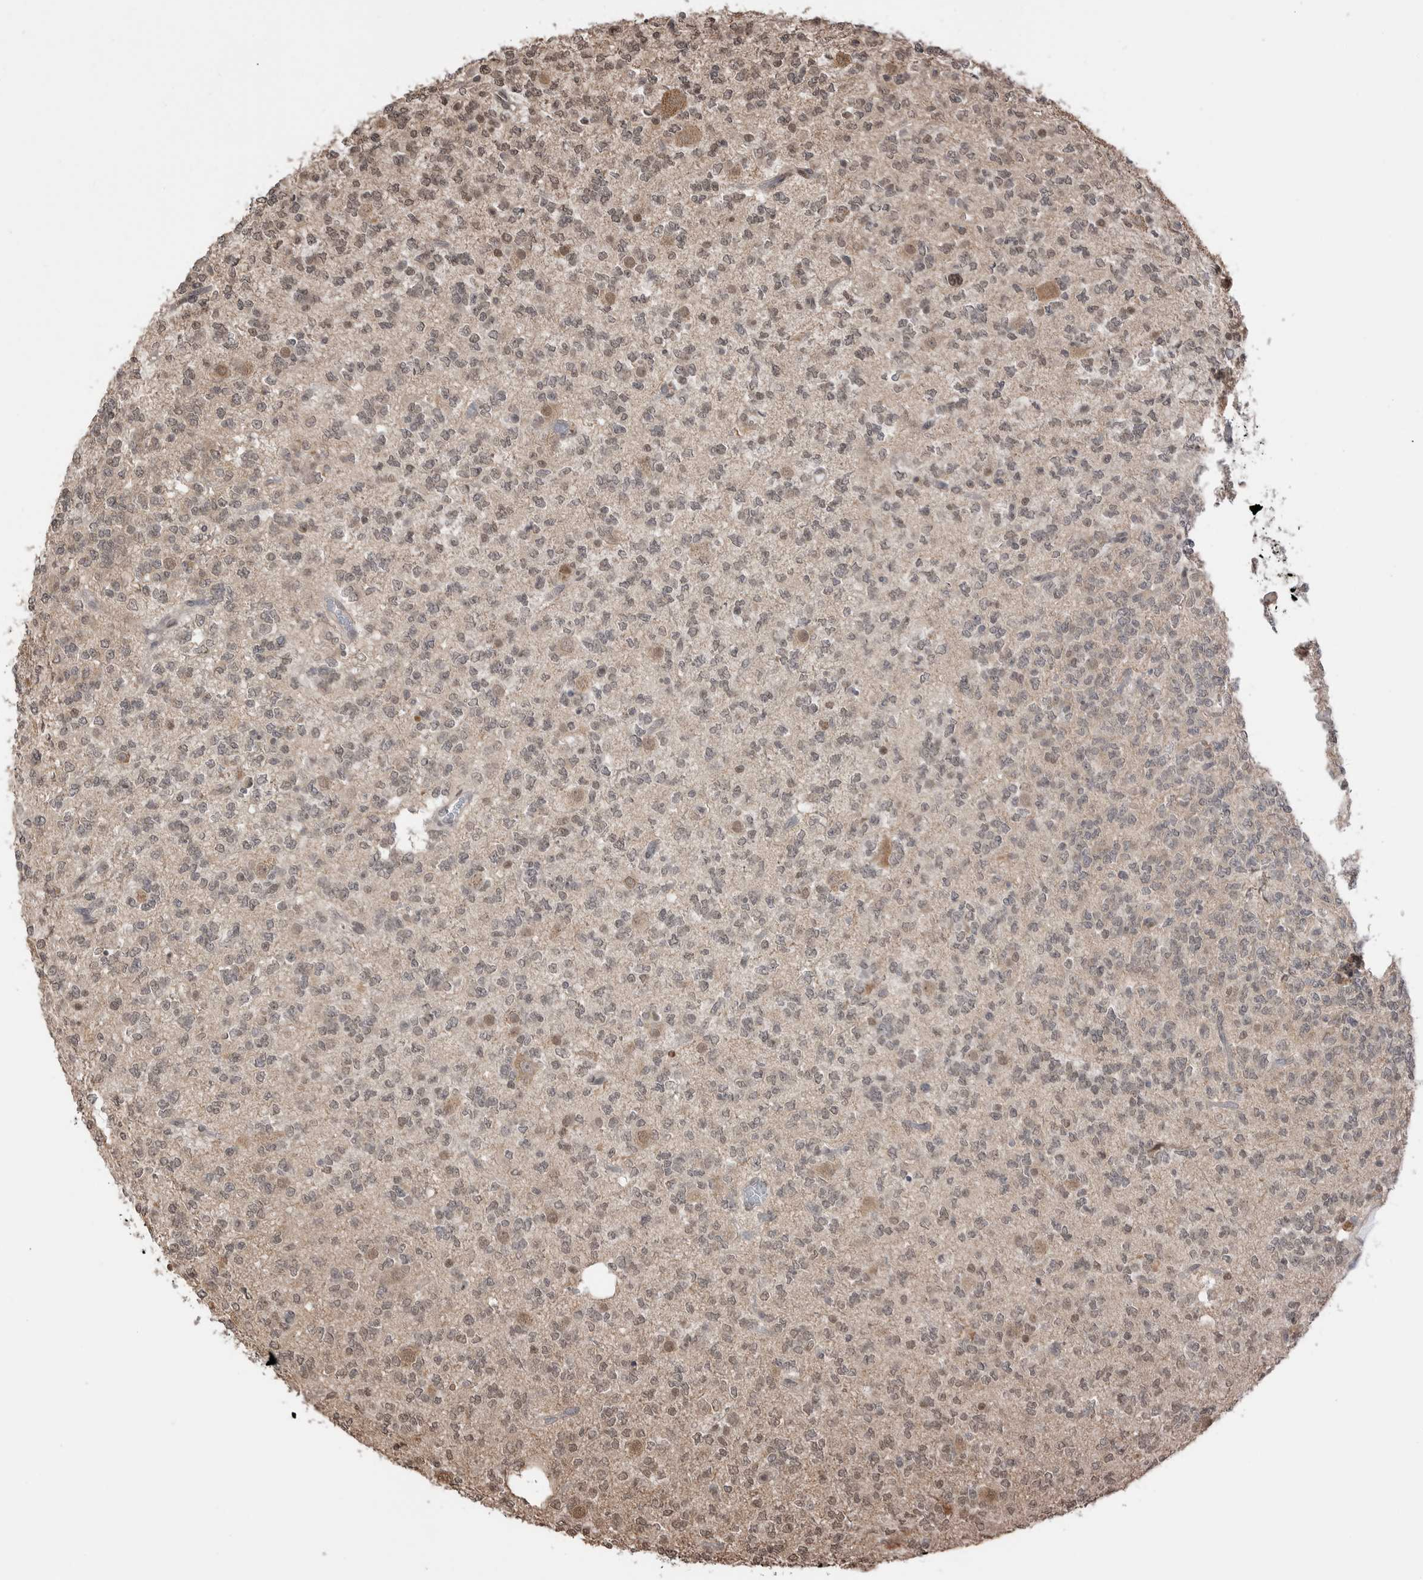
{"staining": {"intensity": "weak", "quantity": "25%-75%", "location": "cytoplasmic/membranous,nuclear"}, "tissue": "glioma", "cell_type": "Tumor cells", "image_type": "cancer", "snomed": [{"axis": "morphology", "description": "Glioma, malignant, Low grade"}, {"axis": "topography", "description": "Brain"}], "caption": "A photomicrograph showing weak cytoplasmic/membranous and nuclear expression in approximately 25%-75% of tumor cells in low-grade glioma (malignant), as visualized by brown immunohistochemical staining.", "gene": "PEAK1", "patient": {"sex": "male", "age": 38}}